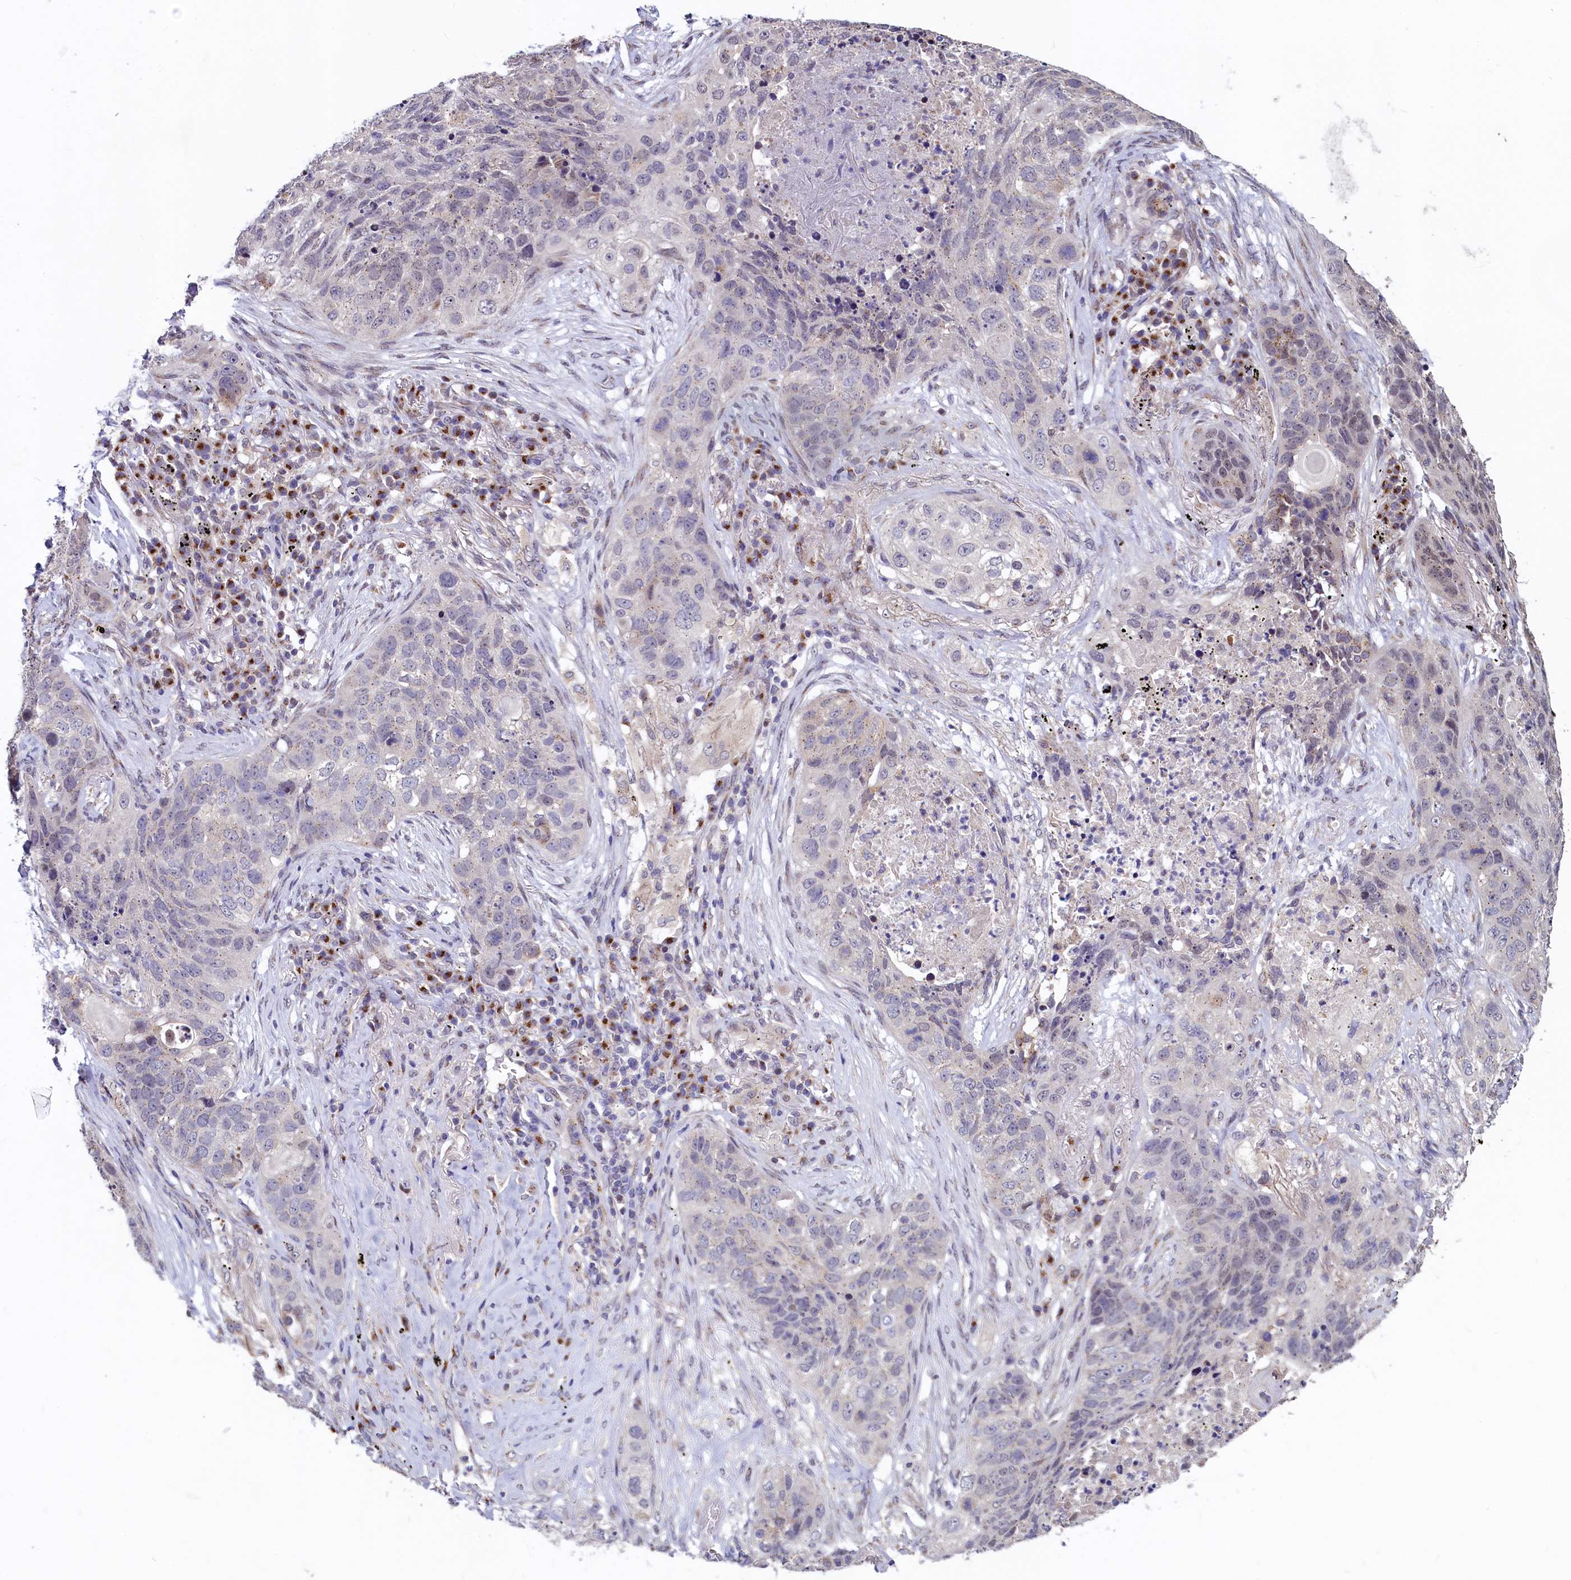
{"staining": {"intensity": "negative", "quantity": "none", "location": "none"}, "tissue": "lung cancer", "cell_type": "Tumor cells", "image_type": "cancer", "snomed": [{"axis": "morphology", "description": "Squamous cell carcinoma, NOS"}, {"axis": "topography", "description": "Lung"}], "caption": "High power microscopy image of an immunohistochemistry (IHC) photomicrograph of lung cancer (squamous cell carcinoma), revealing no significant expression in tumor cells. (DAB (3,3'-diaminobenzidine) IHC with hematoxylin counter stain).", "gene": "SEC24C", "patient": {"sex": "female", "age": 63}}